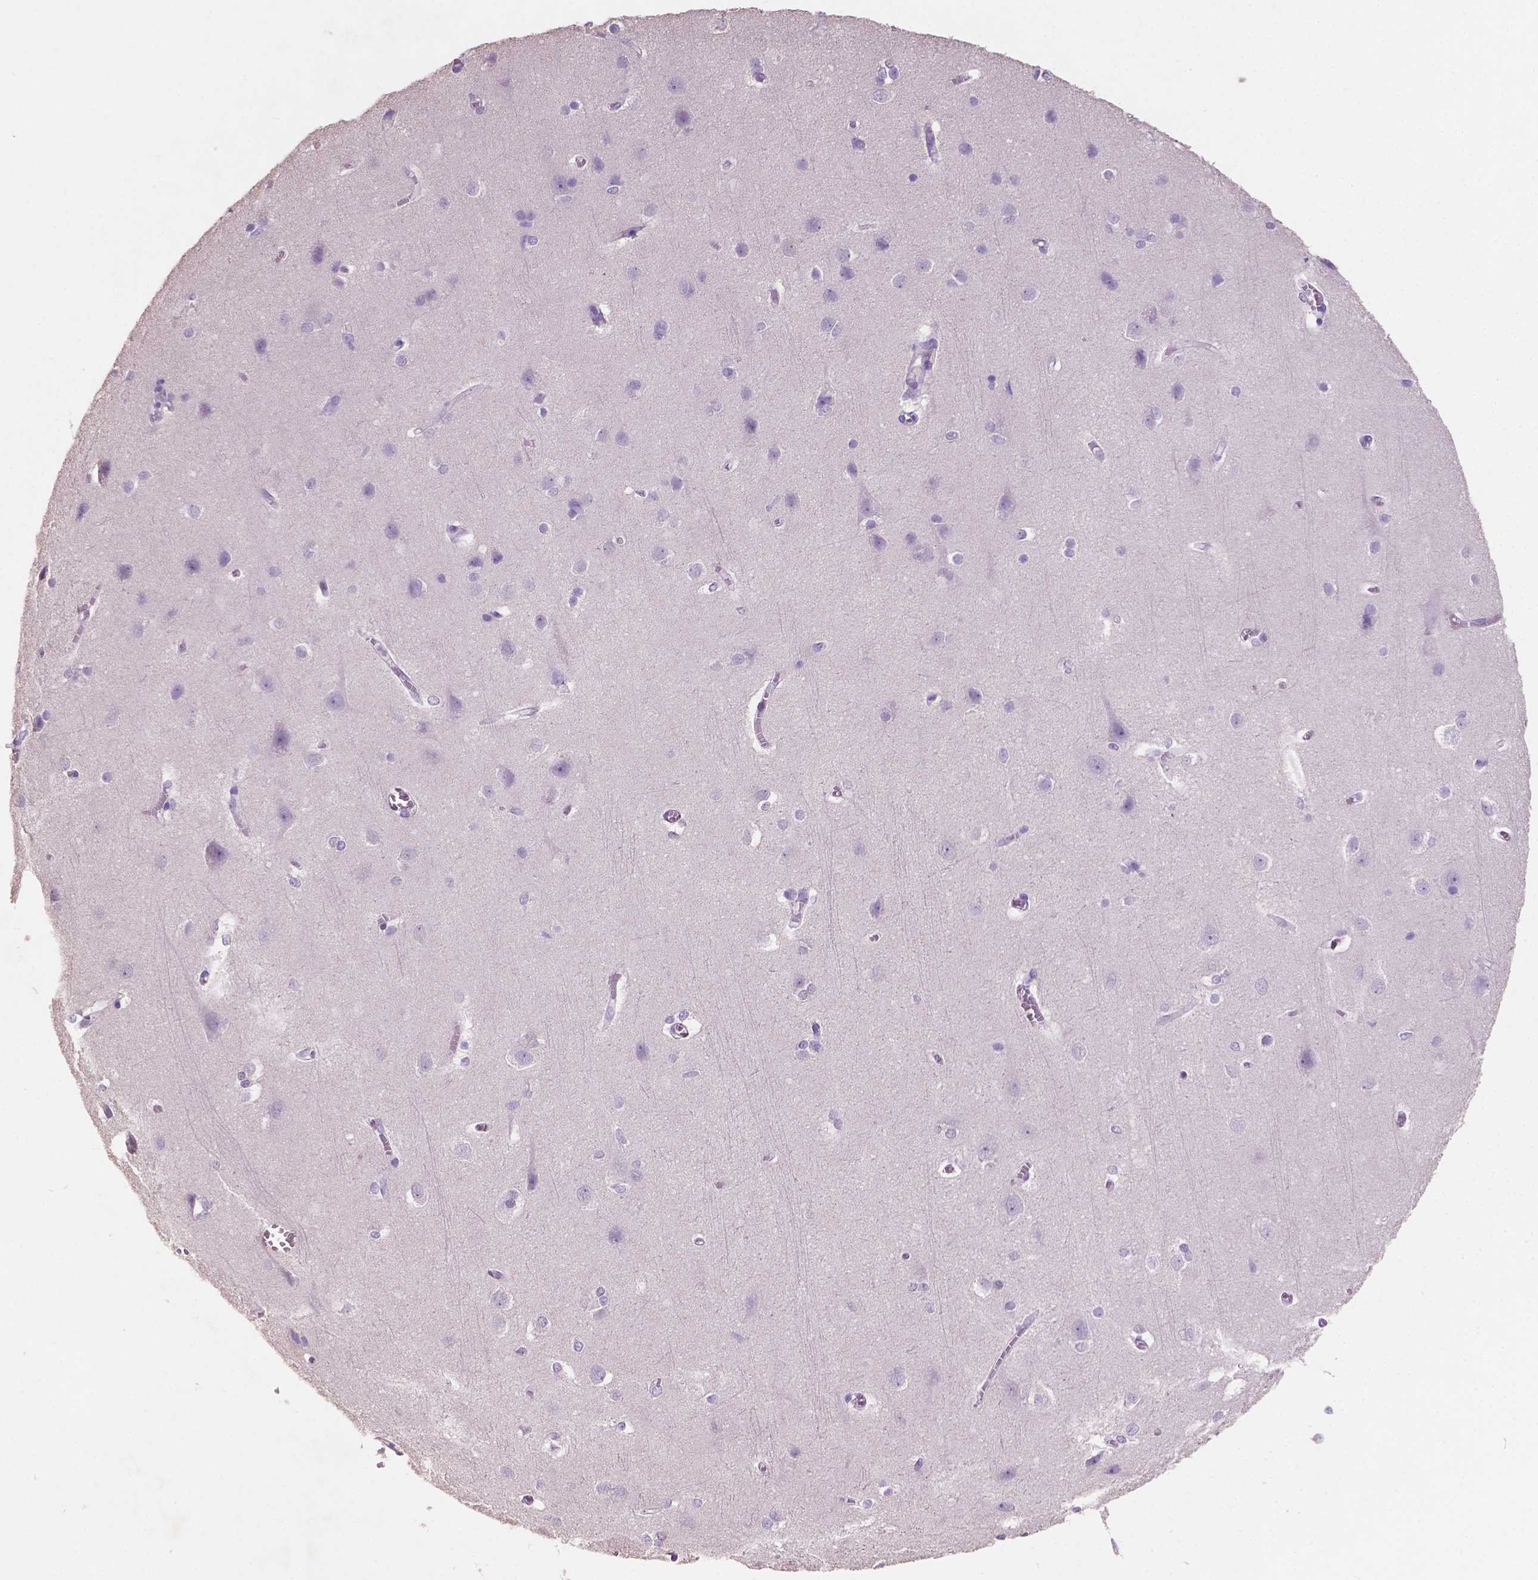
{"staining": {"intensity": "negative", "quantity": "none", "location": "none"}, "tissue": "cerebral cortex", "cell_type": "Endothelial cells", "image_type": "normal", "snomed": [{"axis": "morphology", "description": "Normal tissue, NOS"}, {"axis": "topography", "description": "Cerebral cortex"}], "caption": "Immunohistochemistry of benign cerebral cortex demonstrates no staining in endothelial cells.", "gene": "SBSN", "patient": {"sex": "male", "age": 37}}